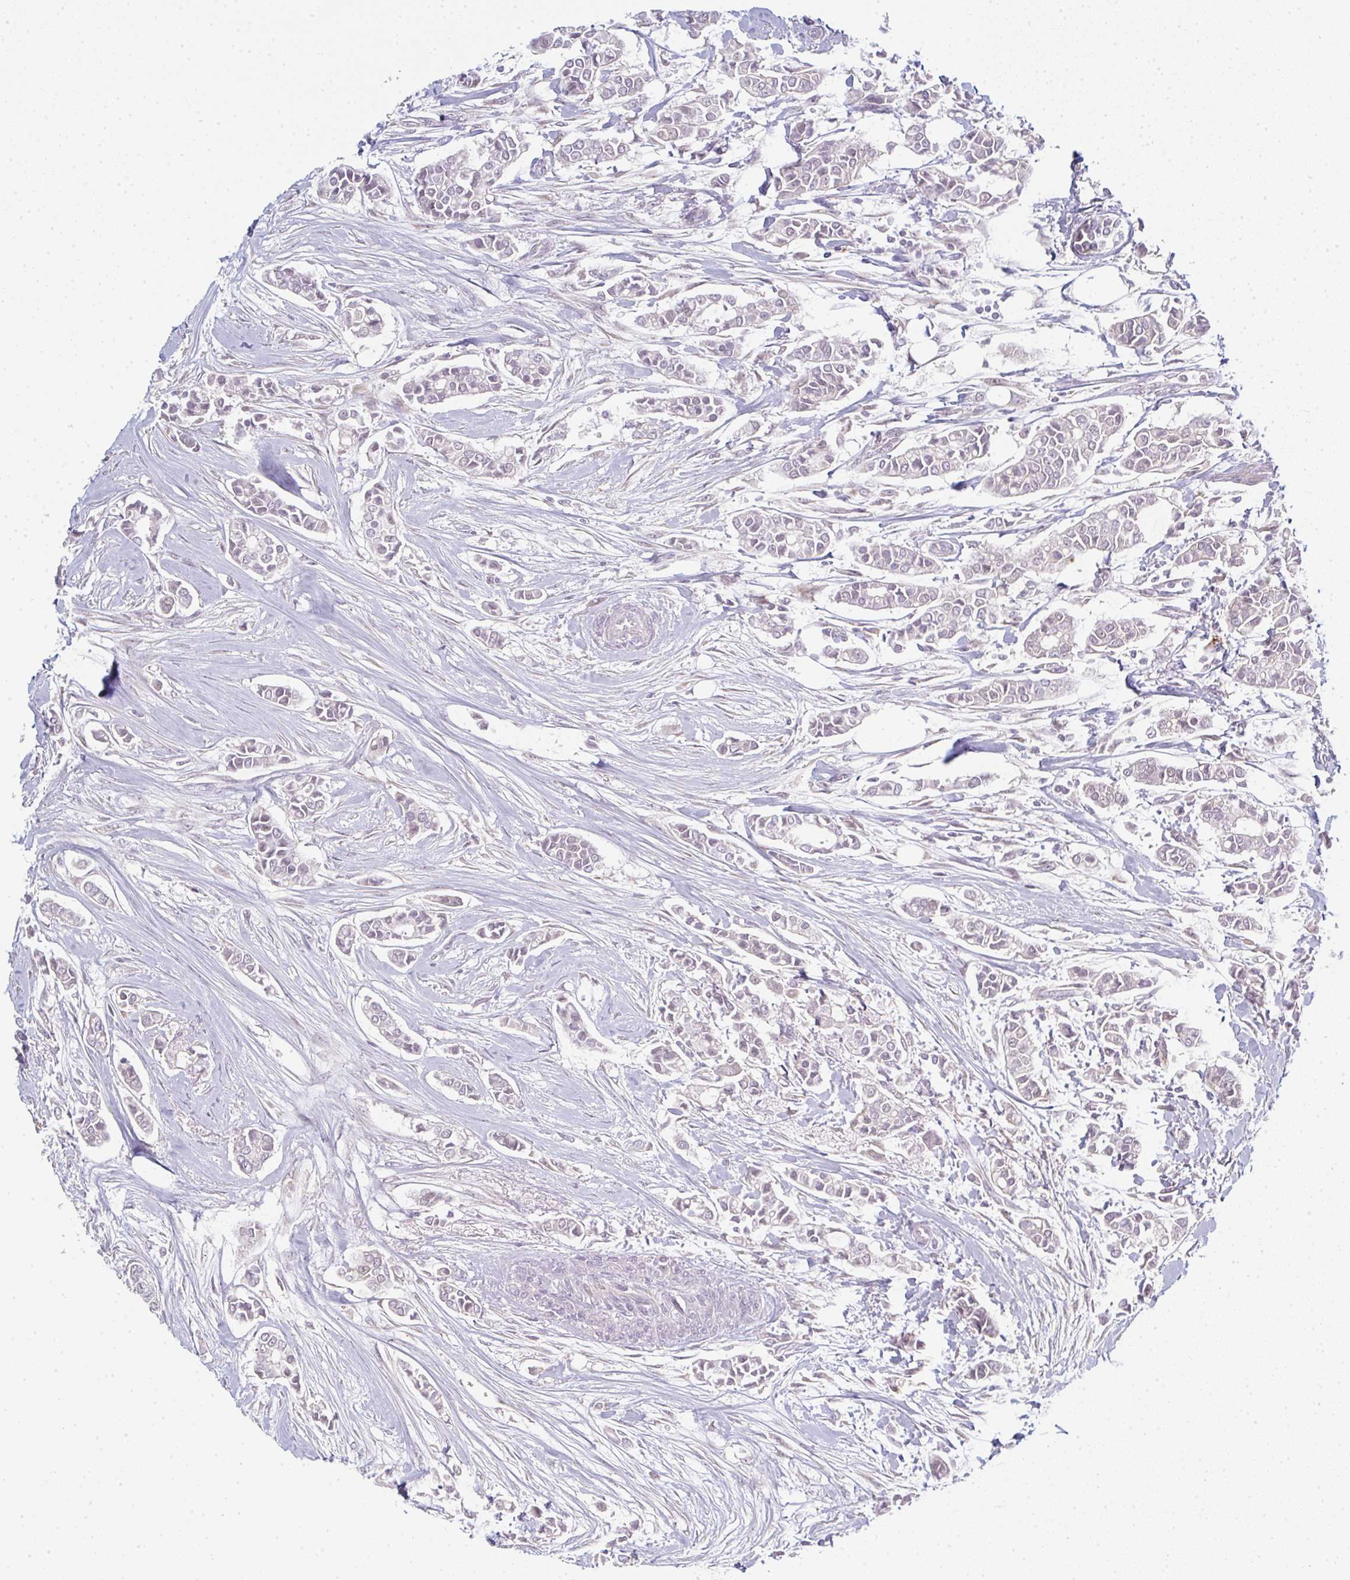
{"staining": {"intensity": "negative", "quantity": "none", "location": "none"}, "tissue": "breast cancer", "cell_type": "Tumor cells", "image_type": "cancer", "snomed": [{"axis": "morphology", "description": "Duct carcinoma"}, {"axis": "topography", "description": "Breast"}], "caption": "Immunohistochemistry (IHC) image of neoplastic tissue: human breast invasive ductal carcinoma stained with DAB (3,3'-diaminobenzidine) demonstrates no significant protein positivity in tumor cells. Nuclei are stained in blue.", "gene": "TMEM237", "patient": {"sex": "female", "age": 84}}